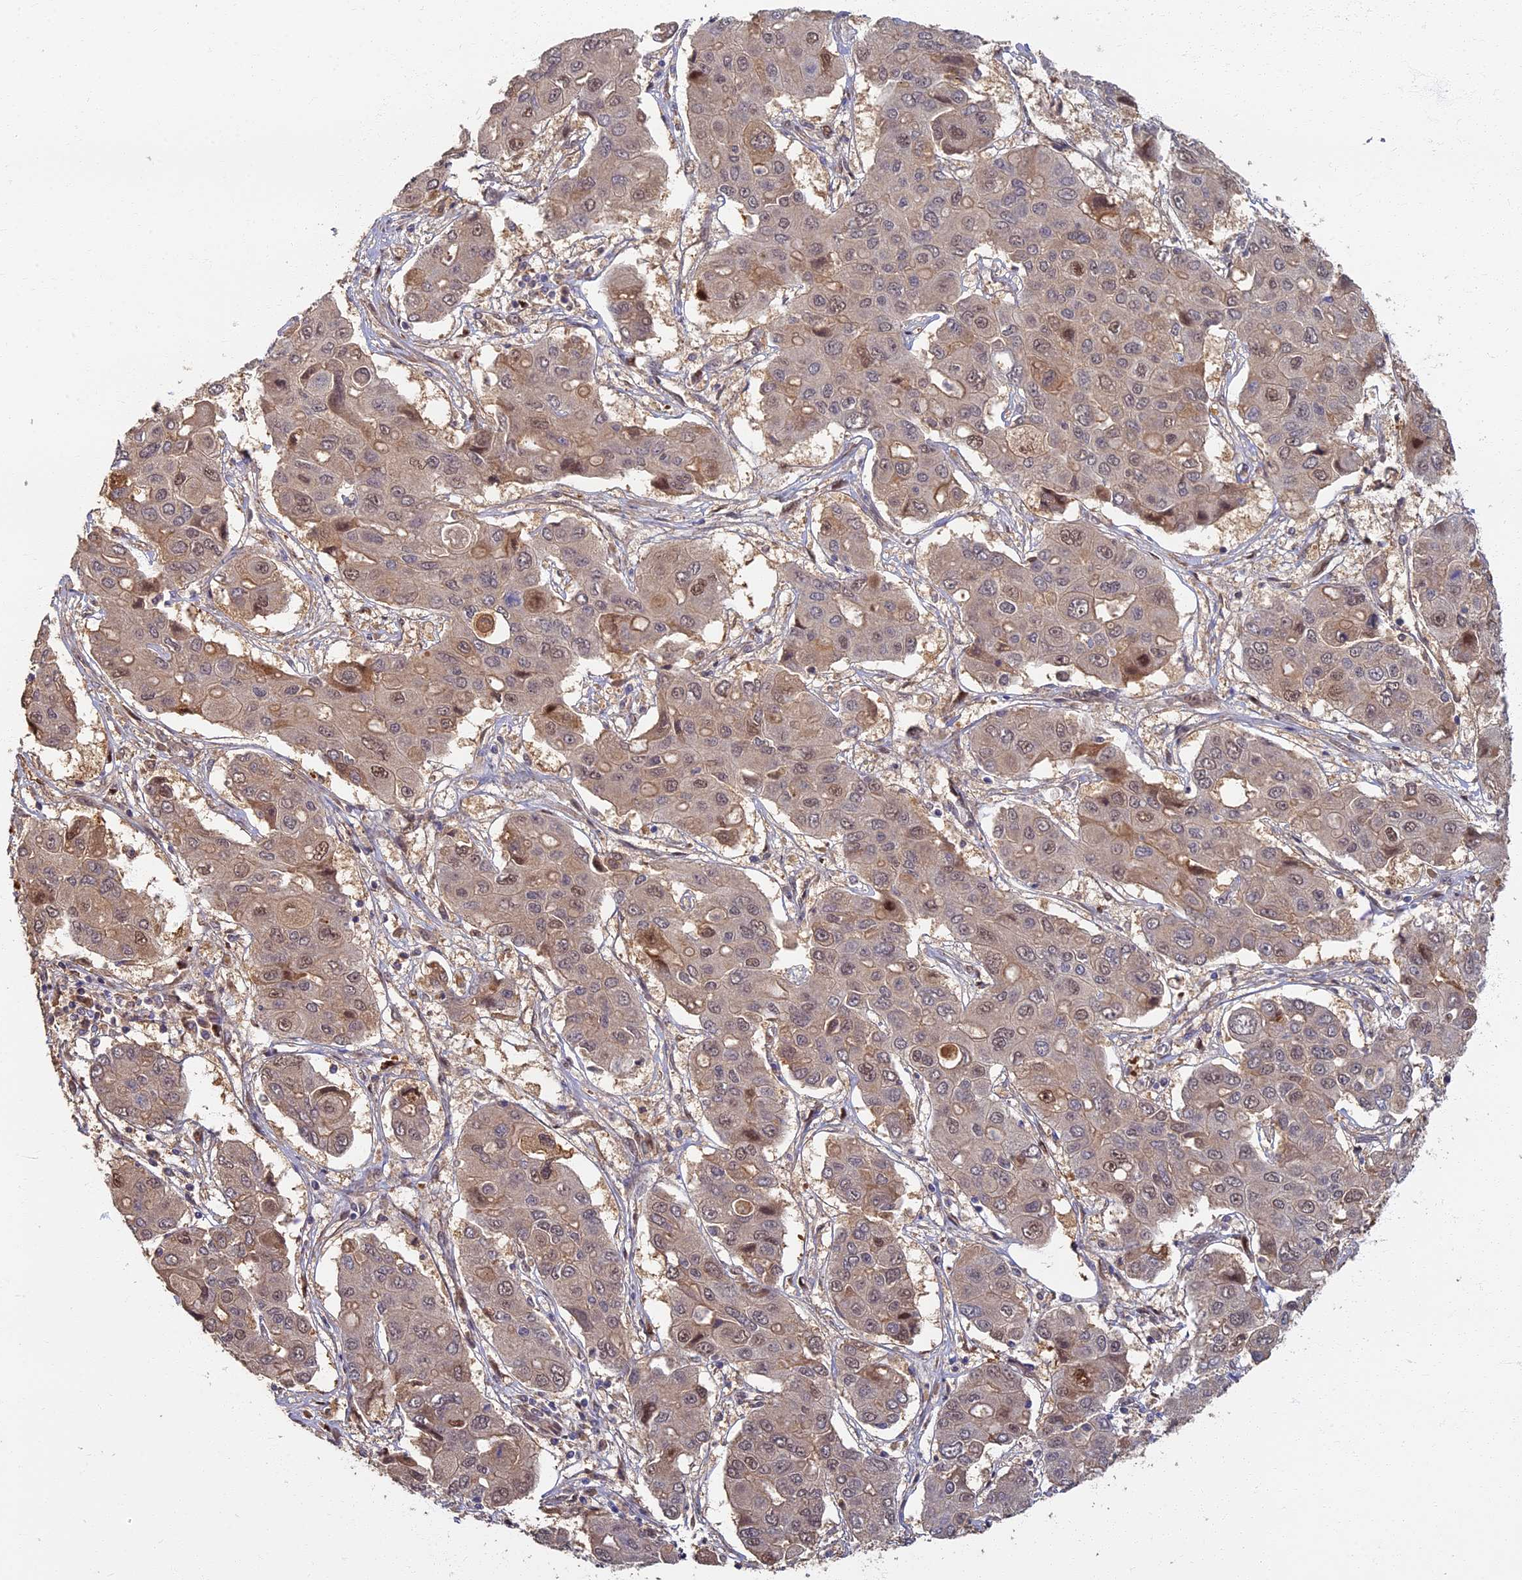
{"staining": {"intensity": "moderate", "quantity": "<25%", "location": "cytoplasmic/membranous,nuclear"}, "tissue": "liver cancer", "cell_type": "Tumor cells", "image_type": "cancer", "snomed": [{"axis": "morphology", "description": "Cholangiocarcinoma"}, {"axis": "topography", "description": "Liver"}], "caption": "Immunohistochemical staining of human liver cancer displays low levels of moderate cytoplasmic/membranous and nuclear positivity in about <25% of tumor cells. The protein is stained brown, and the nuclei are stained in blue (DAB (3,3'-diaminobenzidine) IHC with brightfield microscopy, high magnification).", "gene": "RSPH3", "patient": {"sex": "male", "age": 67}}